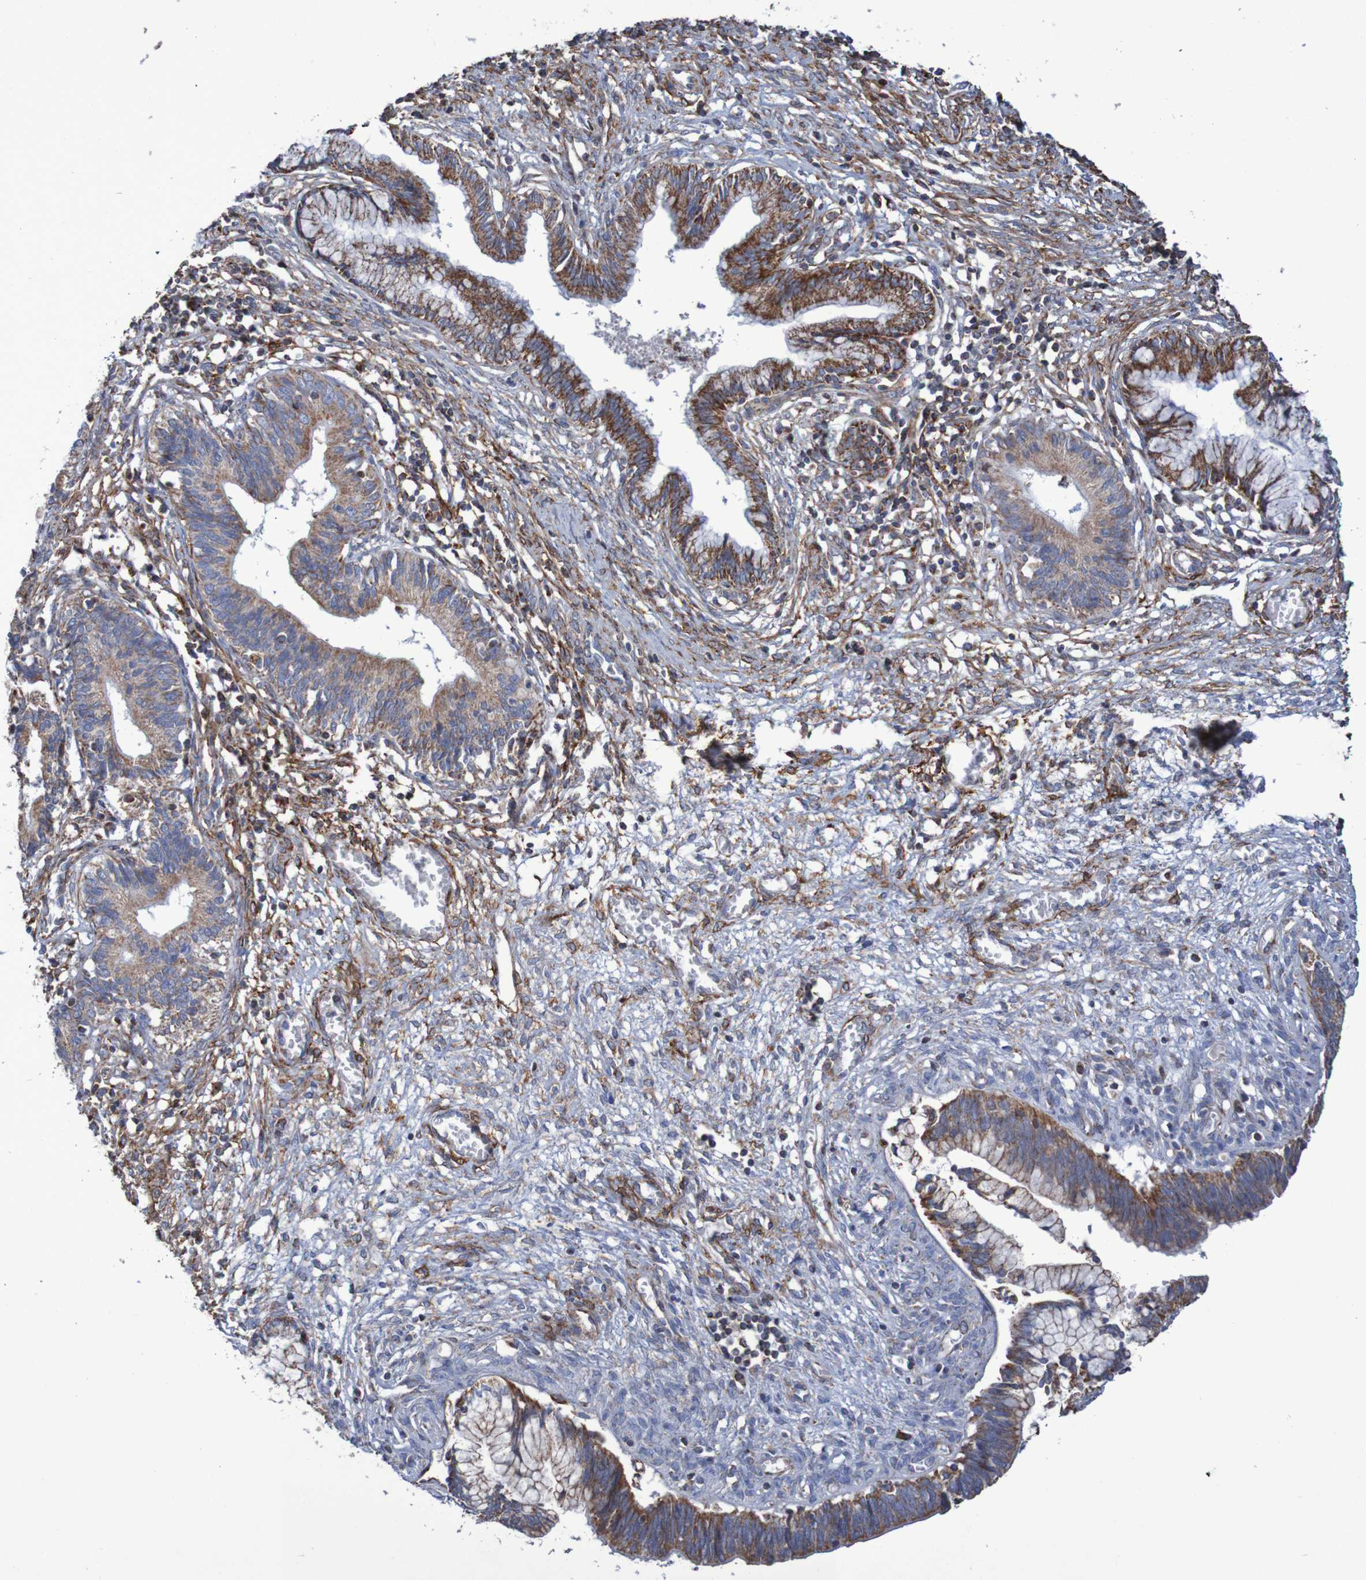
{"staining": {"intensity": "strong", "quantity": ">75%", "location": "cytoplasmic/membranous"}, "tissue": "cervical cancer", "cell_type": "Tumor cells", "image_type": "cancer", "snomed": [{"axis": "morphology", "description": "Adenocarcinoma, NOS"}, {"axis": "topography", "description": "Cervix"}], "caption": "Strong cytoplasmic/membranous positivity is appreciated in about >75% of tumor cells in cervical adenocarcinoma.", "gene": "MMEL1", "patient": {"sex": "female", "age": 44}}